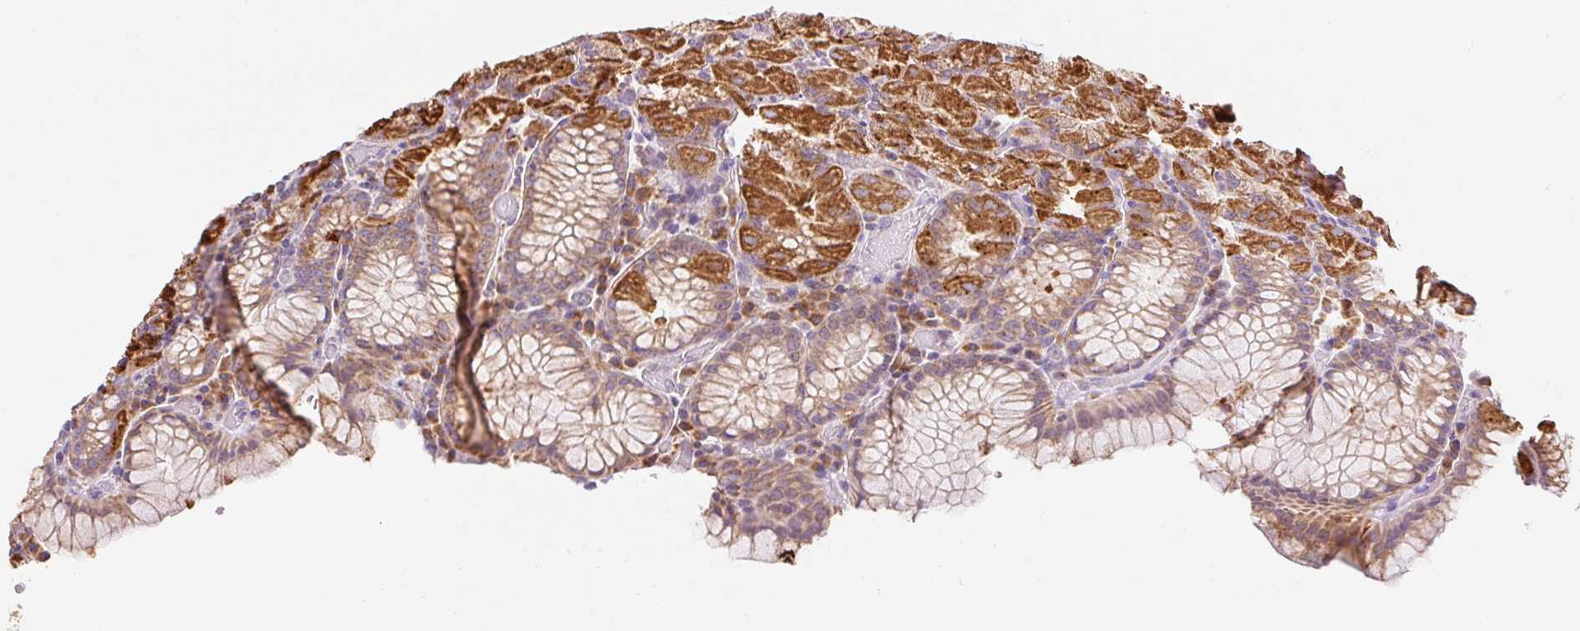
{"staining": {"intensity": "moderate", "quantity": ">75%", "location": "cytoplasmic/membranous"}, "tissue": "stomach", "cell_type": "Glandular cells", "image_type": "normal", "snomed": [{"axis": "morphology", "description": "Normal tissue, NOS"}, {"axis": "topography", "description": "Stomach, upper"}, {"axis": "topography", "description": "Stomach, lower"}], "caption": "Benign stomach was stained to show a protein in brown. There is medium levels of moderate cytoplasmic/membranous staining in approximately >75% of glandular cells. The staining was performed using DAB, with brown indicating positive protein expression. Nuclei are stained blue with hematoxylin.", "gene": "GOSR2", "patient": {"sex": "male", "age": 80}}